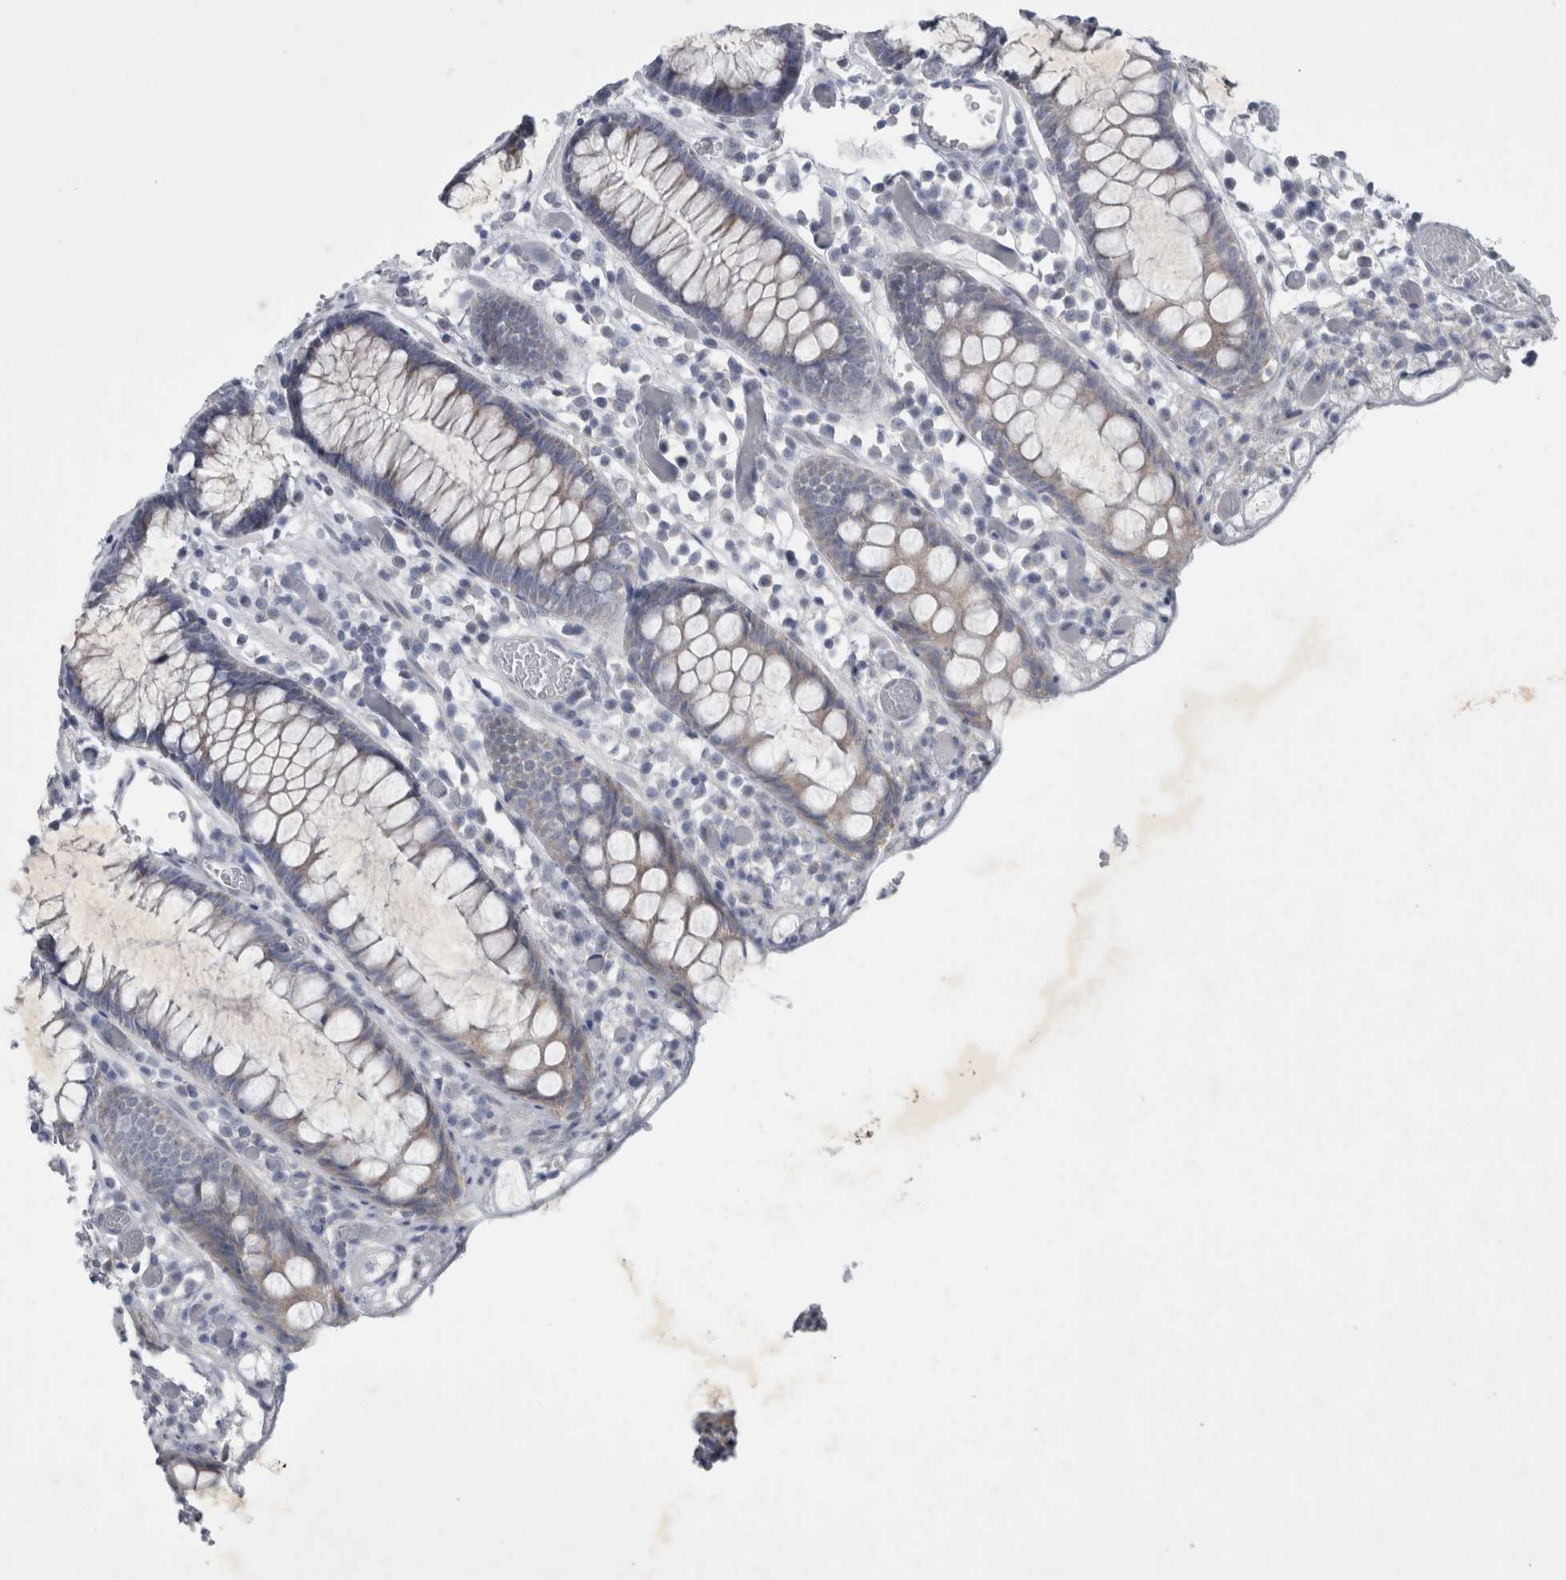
{"staining": {"intensity": "negative", "quantity": "none", "location": "none"}, "tissue": "colon", "cell_type": "Endothelial cells", "image_type": "normal", "snomed": [{"axis": "morphology", "description": "Normal tissue, NOS"}, {"axis": "topography", "description": "Colon"}], "caption": "A photomicrograph of colon stained for a protein exhibits no brown staining in endothelial cells. (DAB IHC visualized using brightfield microscopy, high magnification).", "gene": "FXYD7", "patient": {"sex": "male", "age": 14}}